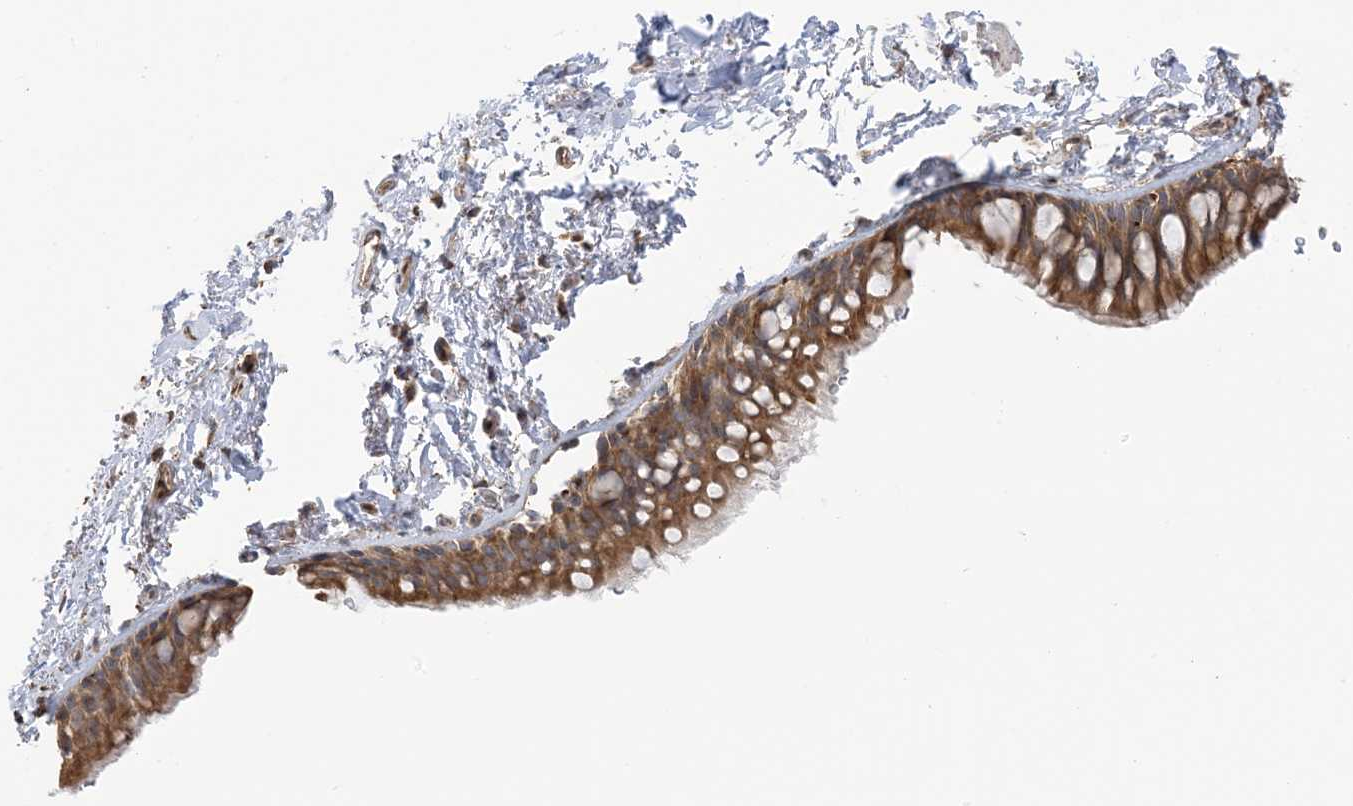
{"staining": {"intensity": "moderate", "quantity": ">75%", "location": "cytoplasmic/membranous"}, "tissue": "bronchus", "cell_type": "Respiratory epithelial cells", "image_type": "normal", "snomed": [{"axis": "morphology", "description": "Normal tissue, NOS"}, {"axis": "topography", "description": "Cartilage tissue"}, {"axis": "topography", "description": "Bronchus"}], "caption": "IHC photomicrograph of benign bronchus: bronchus stained using immunohistochemistry demonstrates medium levels of moderate protein expression localized specifically in the cytoplasmic/membranous of respiratory epithelial cells, appearing as a cytoplasmic/membranous brown color.", "gene": "MAPKBP1", "patient": {"sex": "female", "age": 73}}